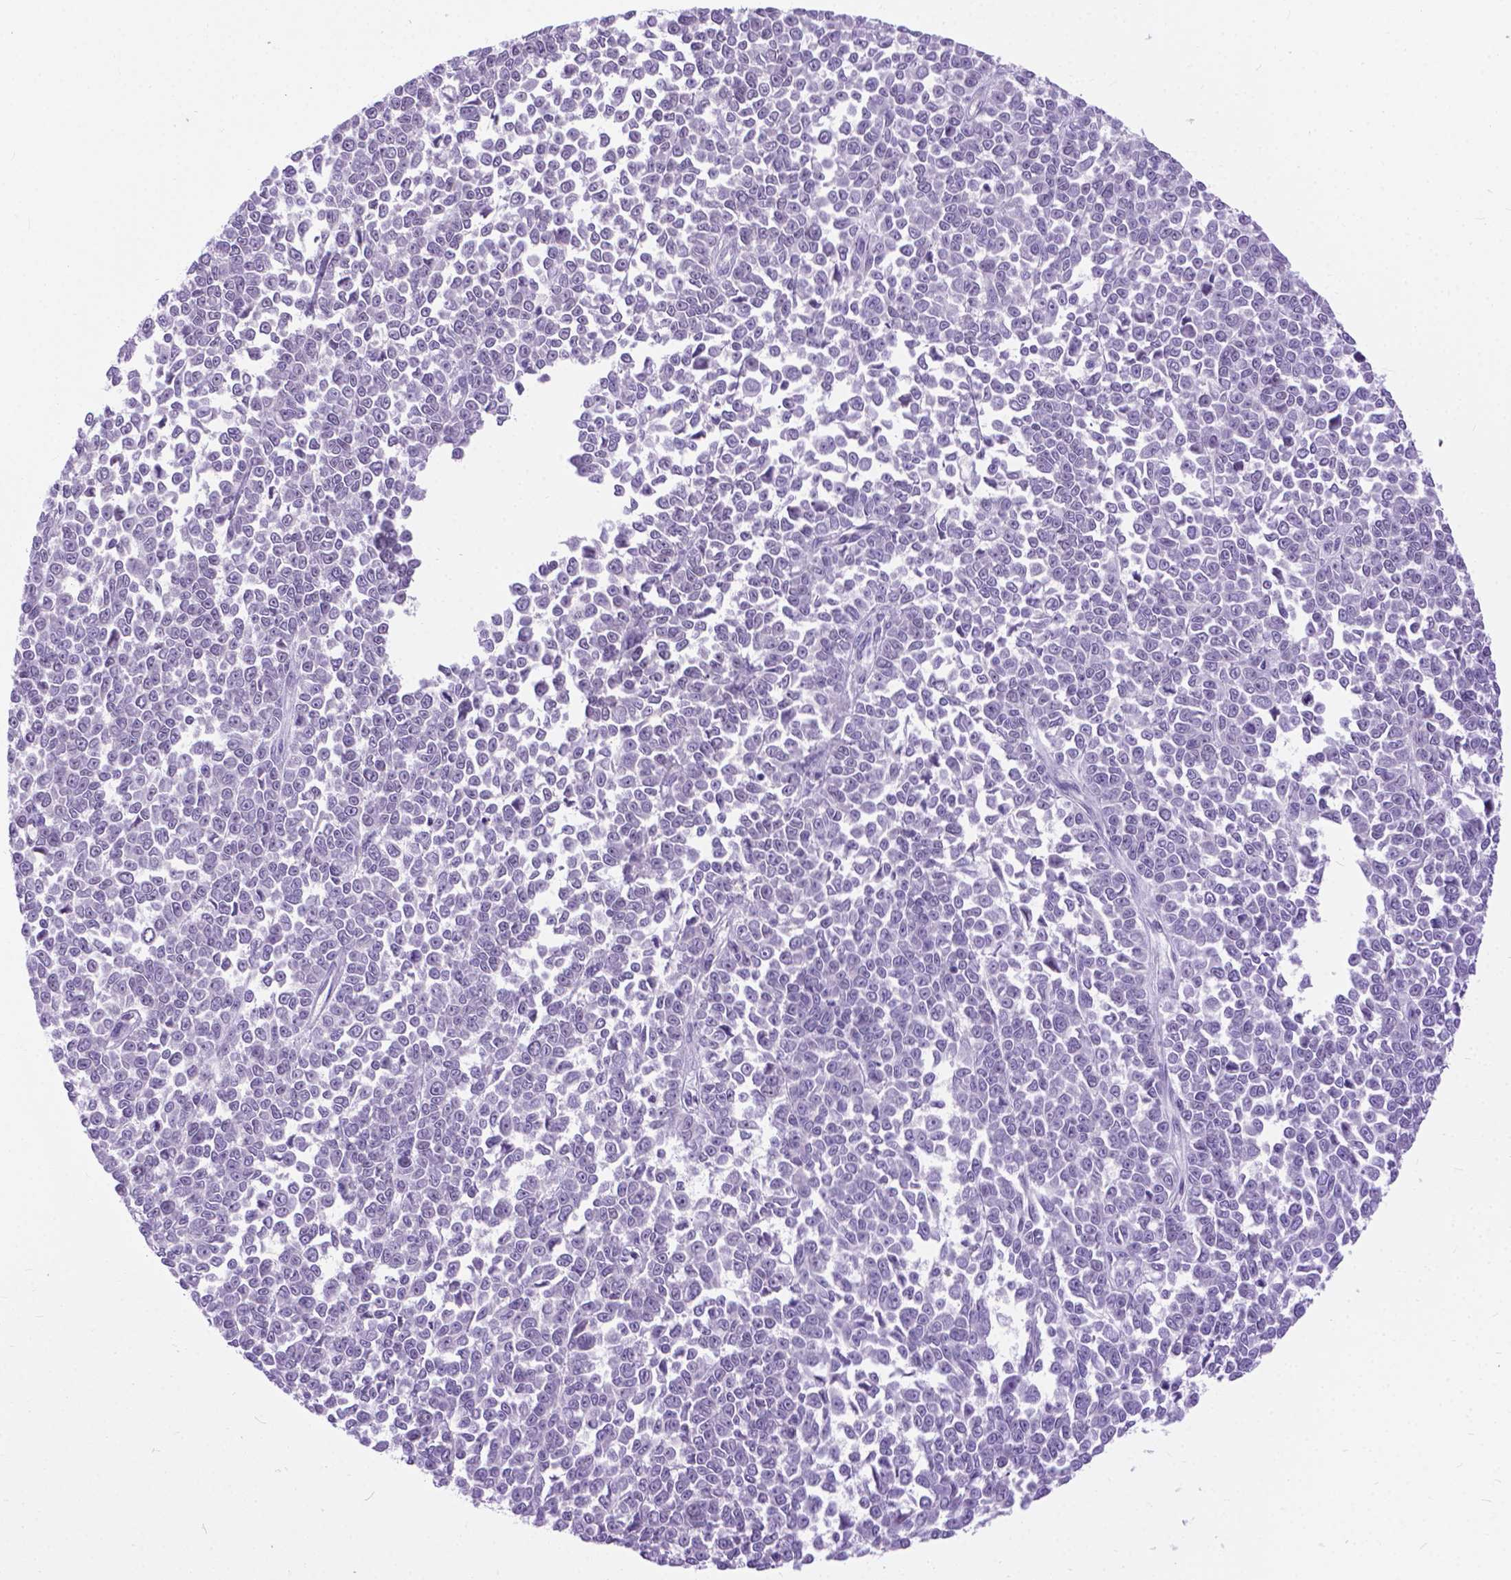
{"staining": {"intensity": "moderate", "quantity": "25%-75%", "location": "cytoplasmic/membranous"}, "tissue": "melanoma", "cell_type": "Tumor cells", "image_type": "cancer", "snomed": [{"axis": "morphology", "description": "Malignant melanoma, NOS"}, {"axis": "topography", "description": "Skin"}], "caption": "Malignant melanoma stained with a protein marker reveals moderate staining in tumor cells.", "gene": "APCDD1L", "patient": {"sex": "female", "age": 95}}